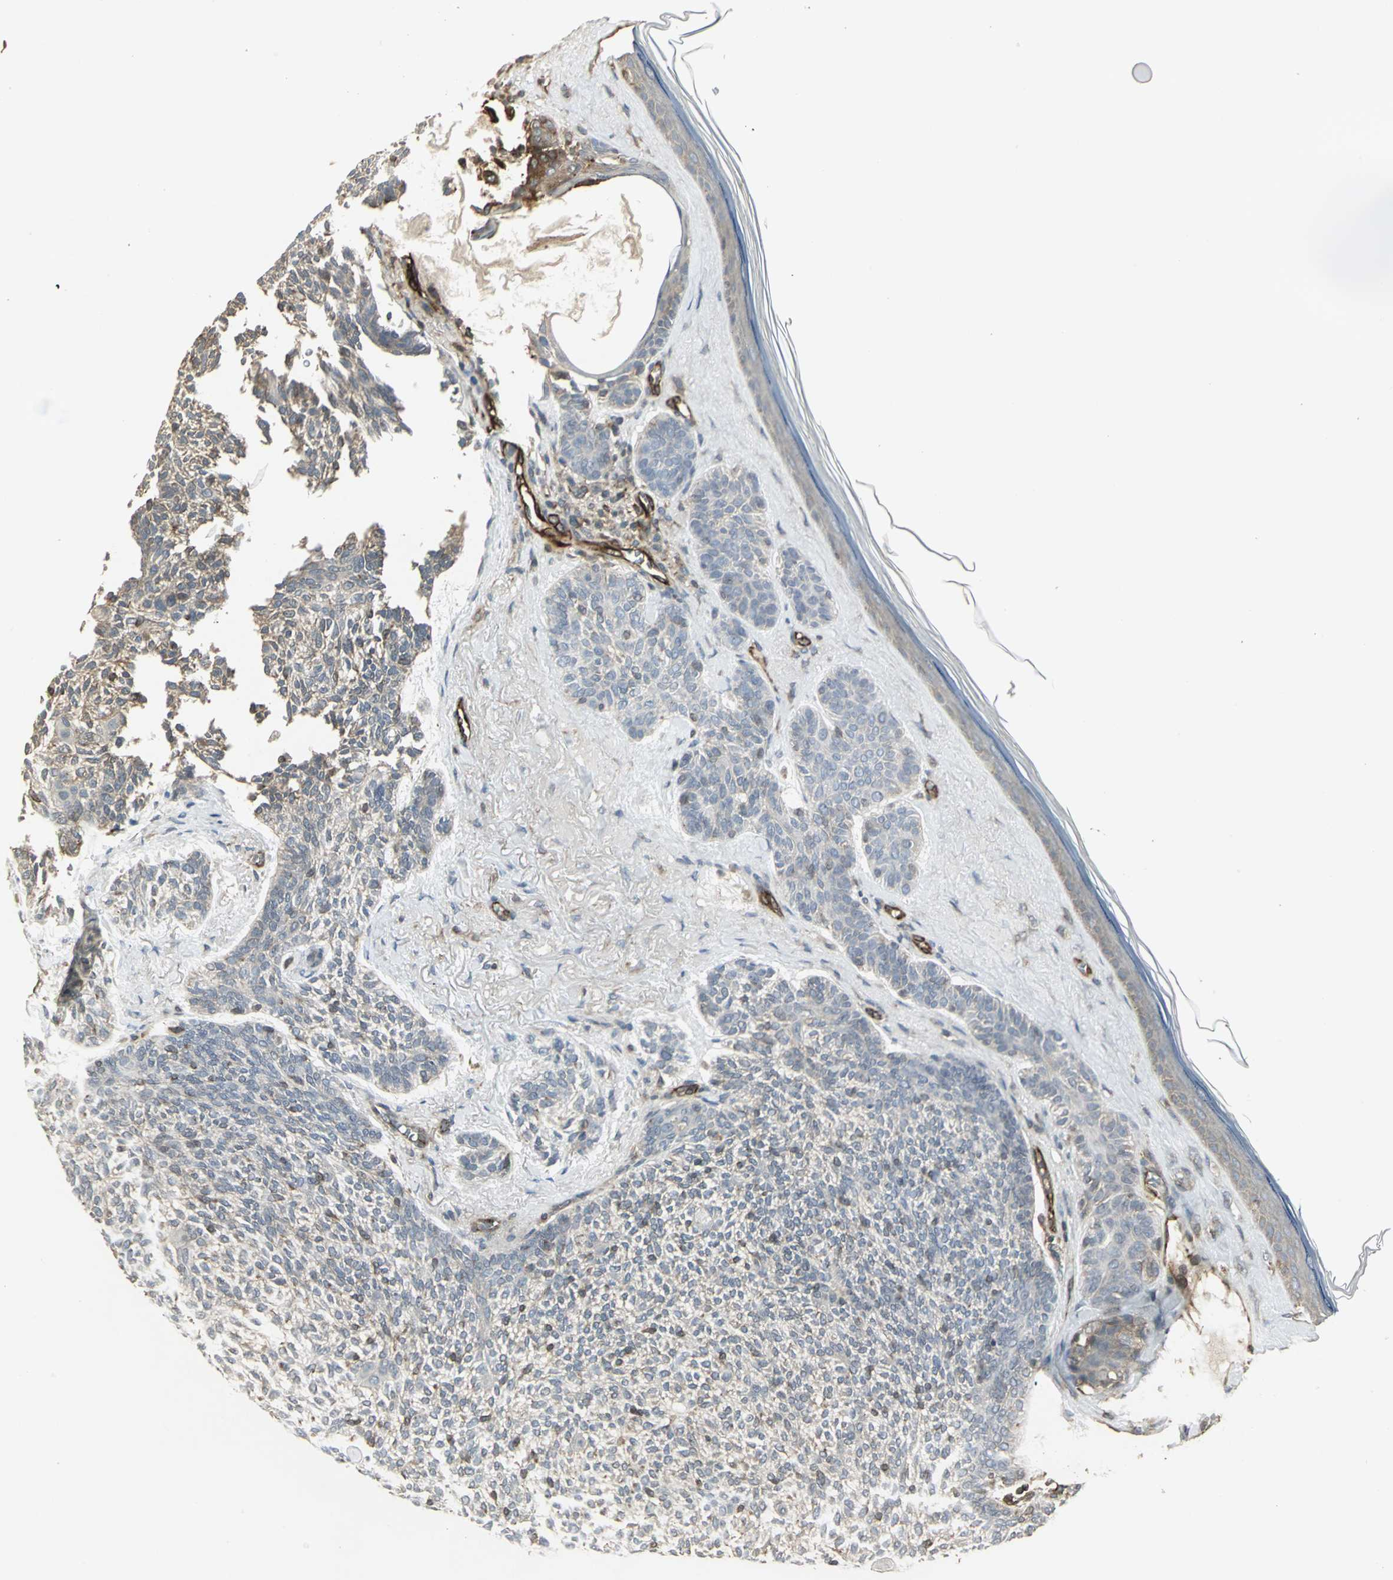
{"staining": {"intensity": "weak", "quantity": "25%-75%", "location": "cytoplasmic/membranous"}, "tissue": "skin cancer", "cell_type": "Tumor cells", "image_type": "cancer", "snomed": [{"axis": "morphology", "description": "Normal tissue, NOS"}, {"axis": "morphology", "description": "Basal cell carcinoma"}, {"axis": "topography", "description": "Skin"}], "caption": "IHC of human skin cancer (basal cell carcinoma) exhibits low levels of weak cytoplasmic/membranous staining in about 25%-75% of tumor cells.", "gene": "PRXL2B", "patient": {"sex": "female", "age": 70}}